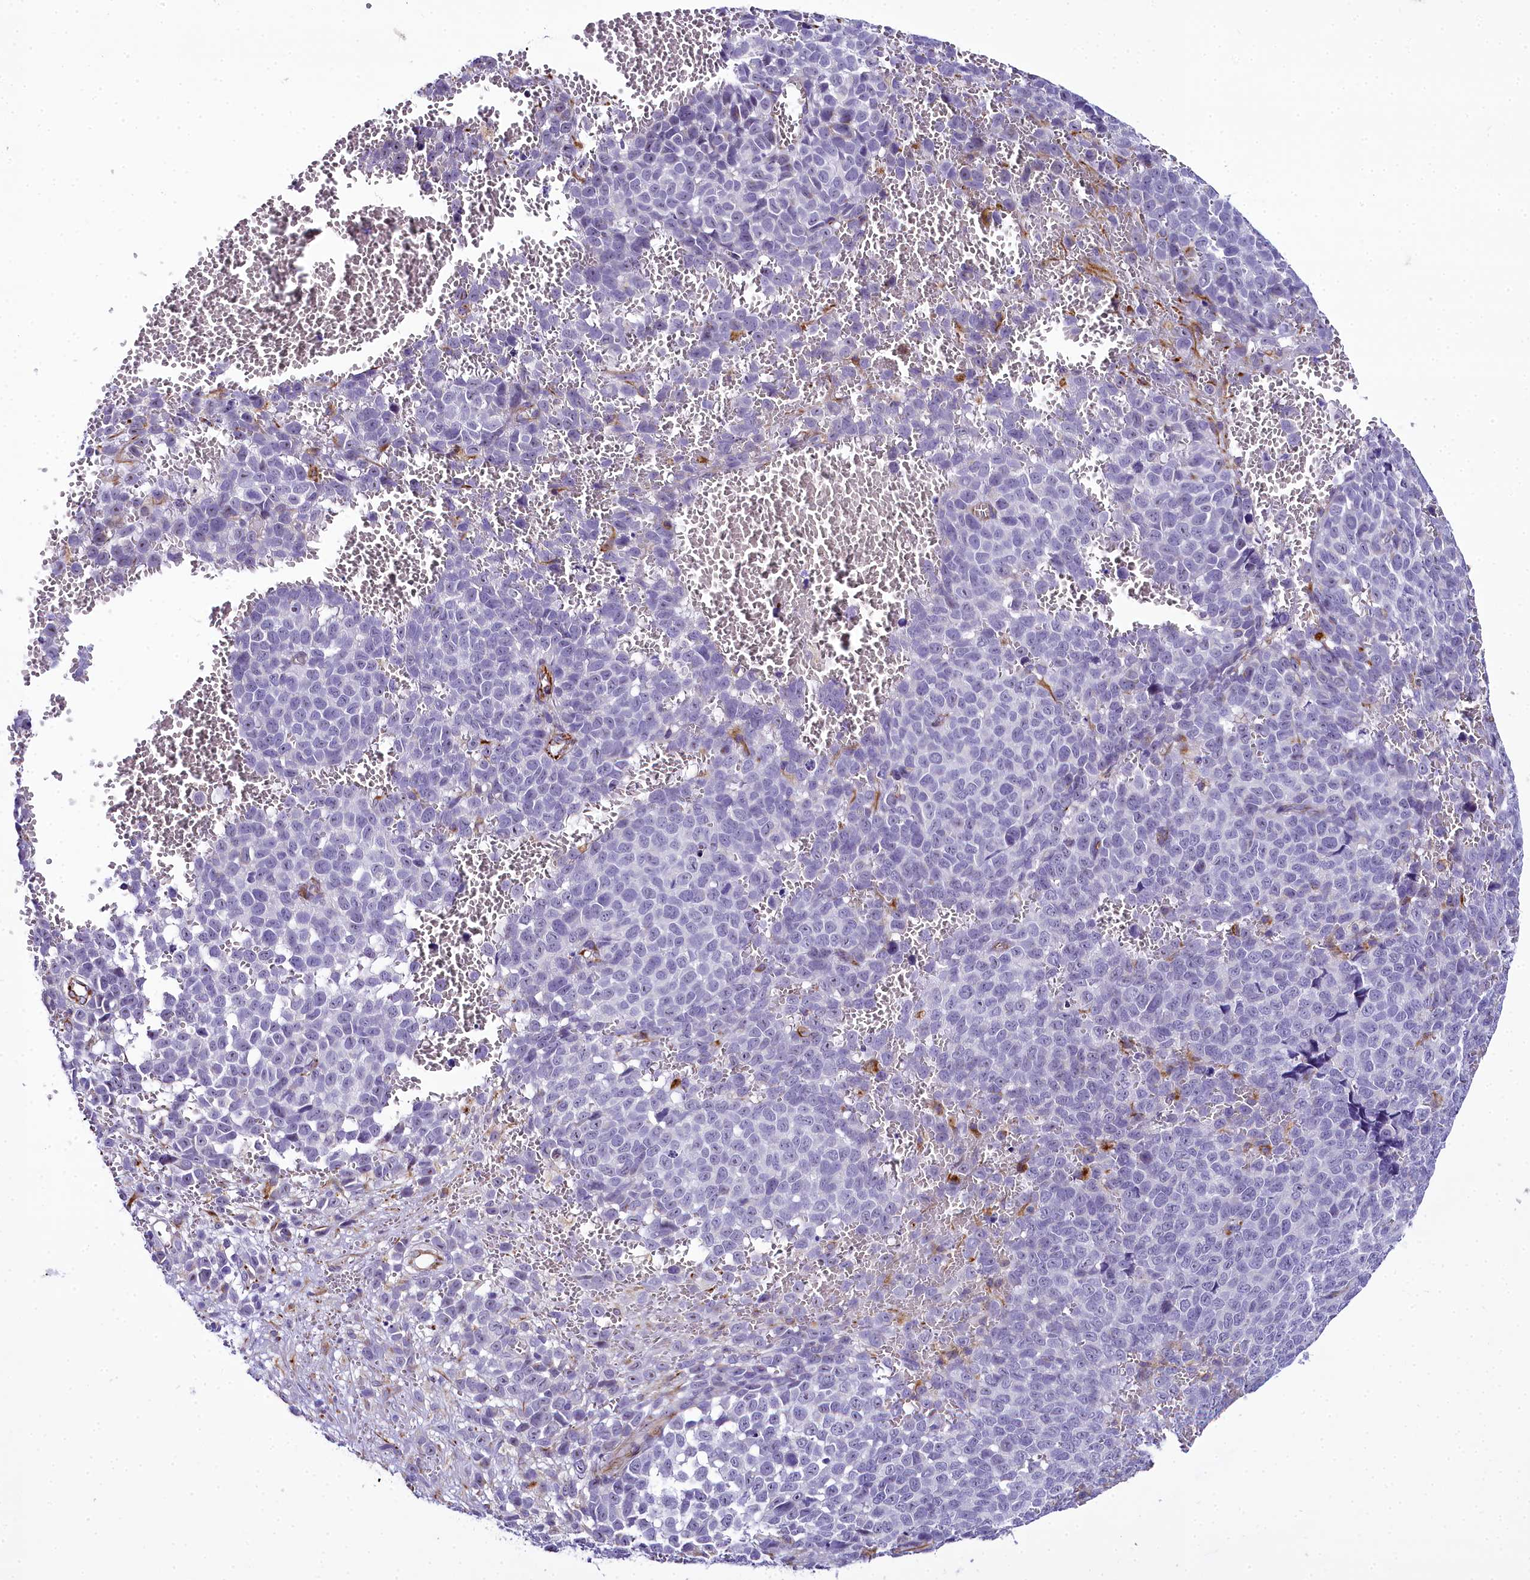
{"staining": {"intensity": "negative", "quantity": "none", "location": "none"}, "tissue": "melanoma", "cell_type": "Tumor cells", "image_type": "cancer", "snomed": [{"axis": "morphology", "description": "Malignant melanoma, NOS"}, {"axis": "topography", "description": "Nose, NOS"}], "caption": "IHC histopathology image of neoplastic tissue: melanoma stained with DAB (3,3'-diaminobenzidine) shows no significant protein positivity in tumor cells.", "gene": "TIMM22", "patient": {"sex": "female", "age": 48}}